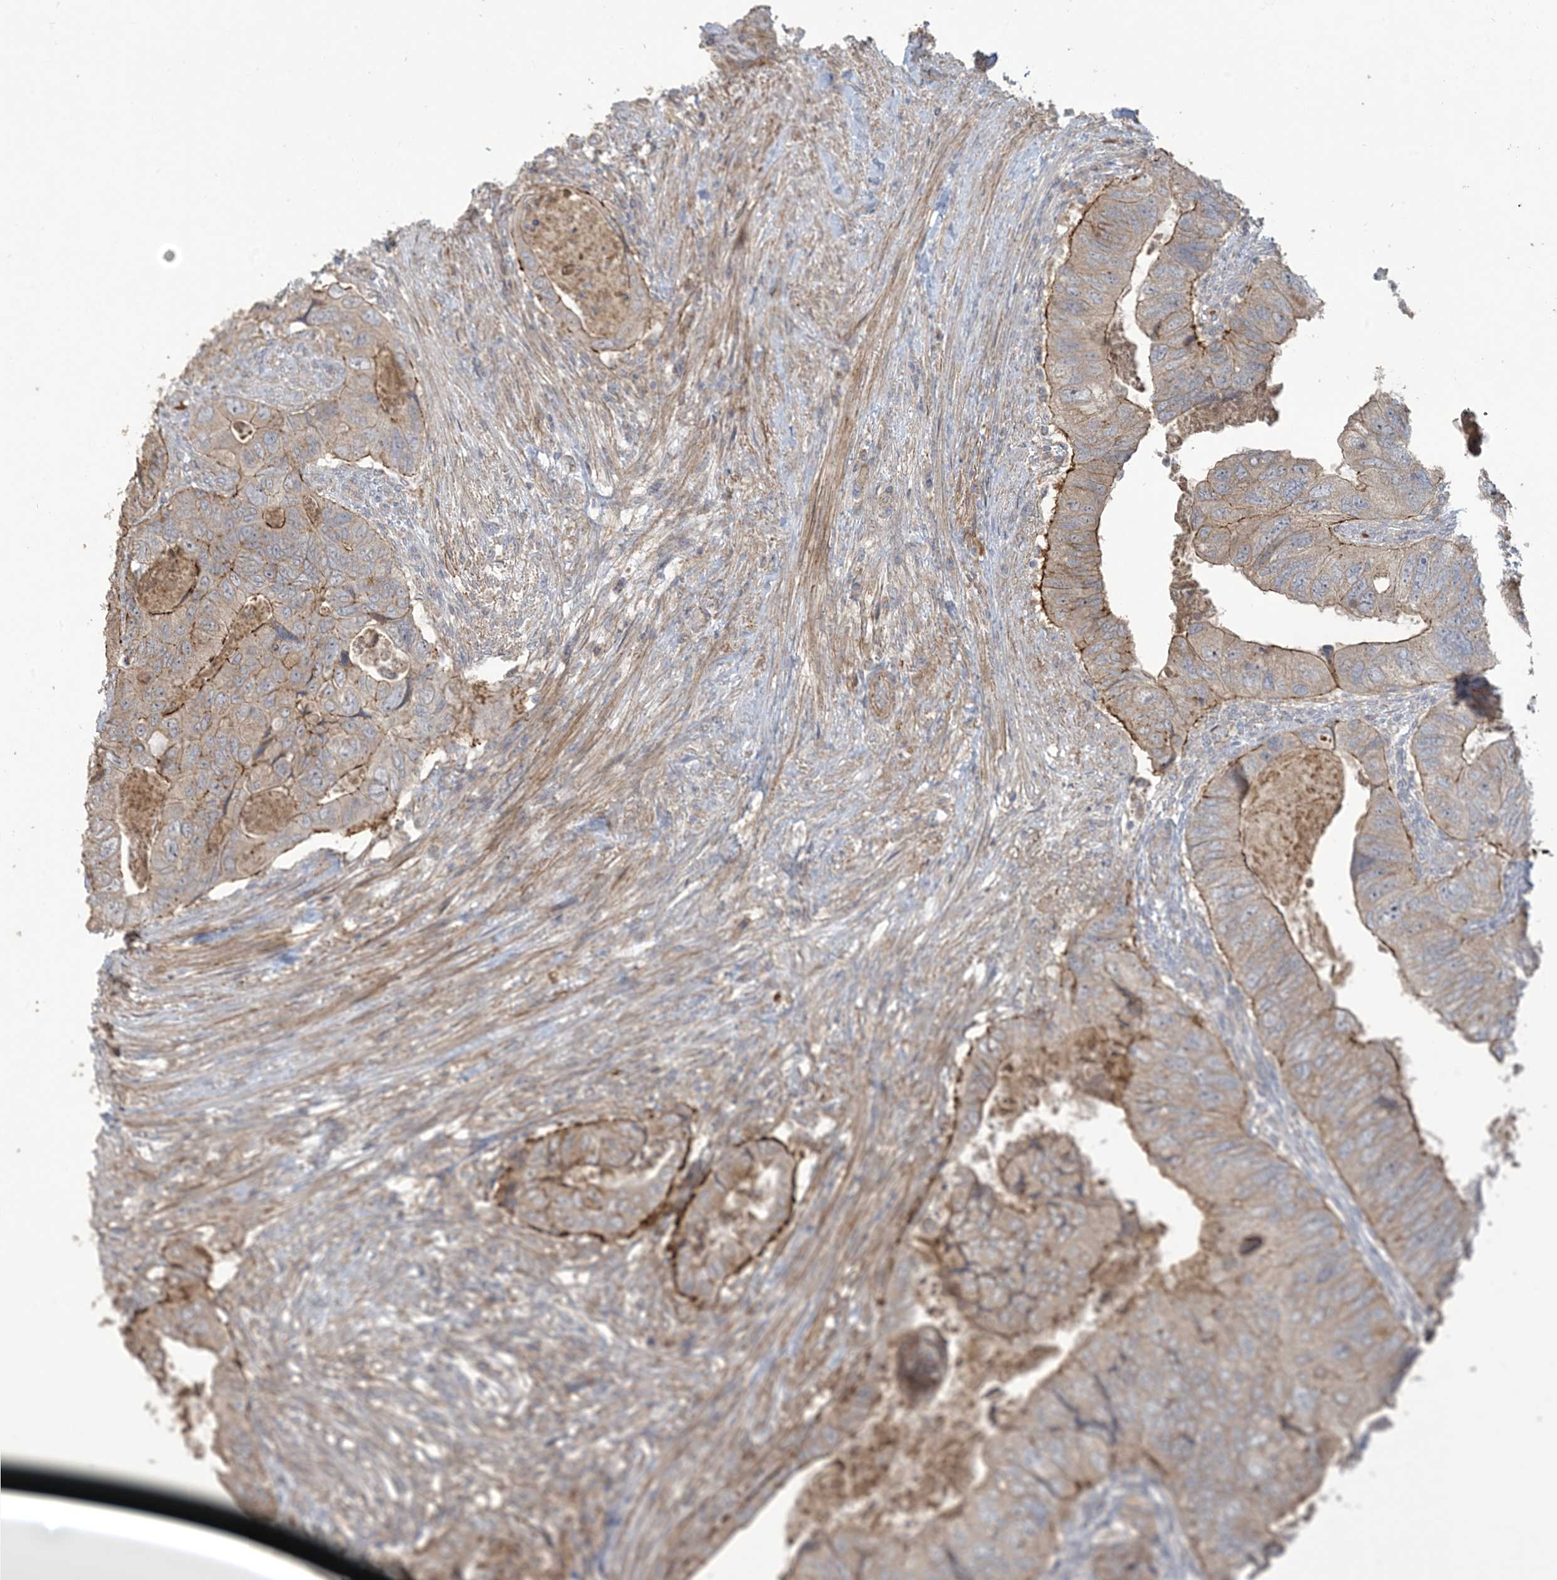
{"staining": {"intensity": "moderate", "quantity": "25%-75%", "location": "cytoplasmic/membranous"}, "tissue": "colorectal cancer", "cell_type": "Tumor cells", "image_type": "cancer", "snomed": [{"axis": "morphology", "description": "Adenocarcinoma, NOS"}, {"axis": "topography", "description": "Rectum"}], "caption": "Protein staining of colorectal cancer tissue demonstrates moderate cytoplasmic/membranous positivity in about 25%-75% of tumor cells.", "gene": "KLHL18", "patient": {"sex": "male", "age": 63}}